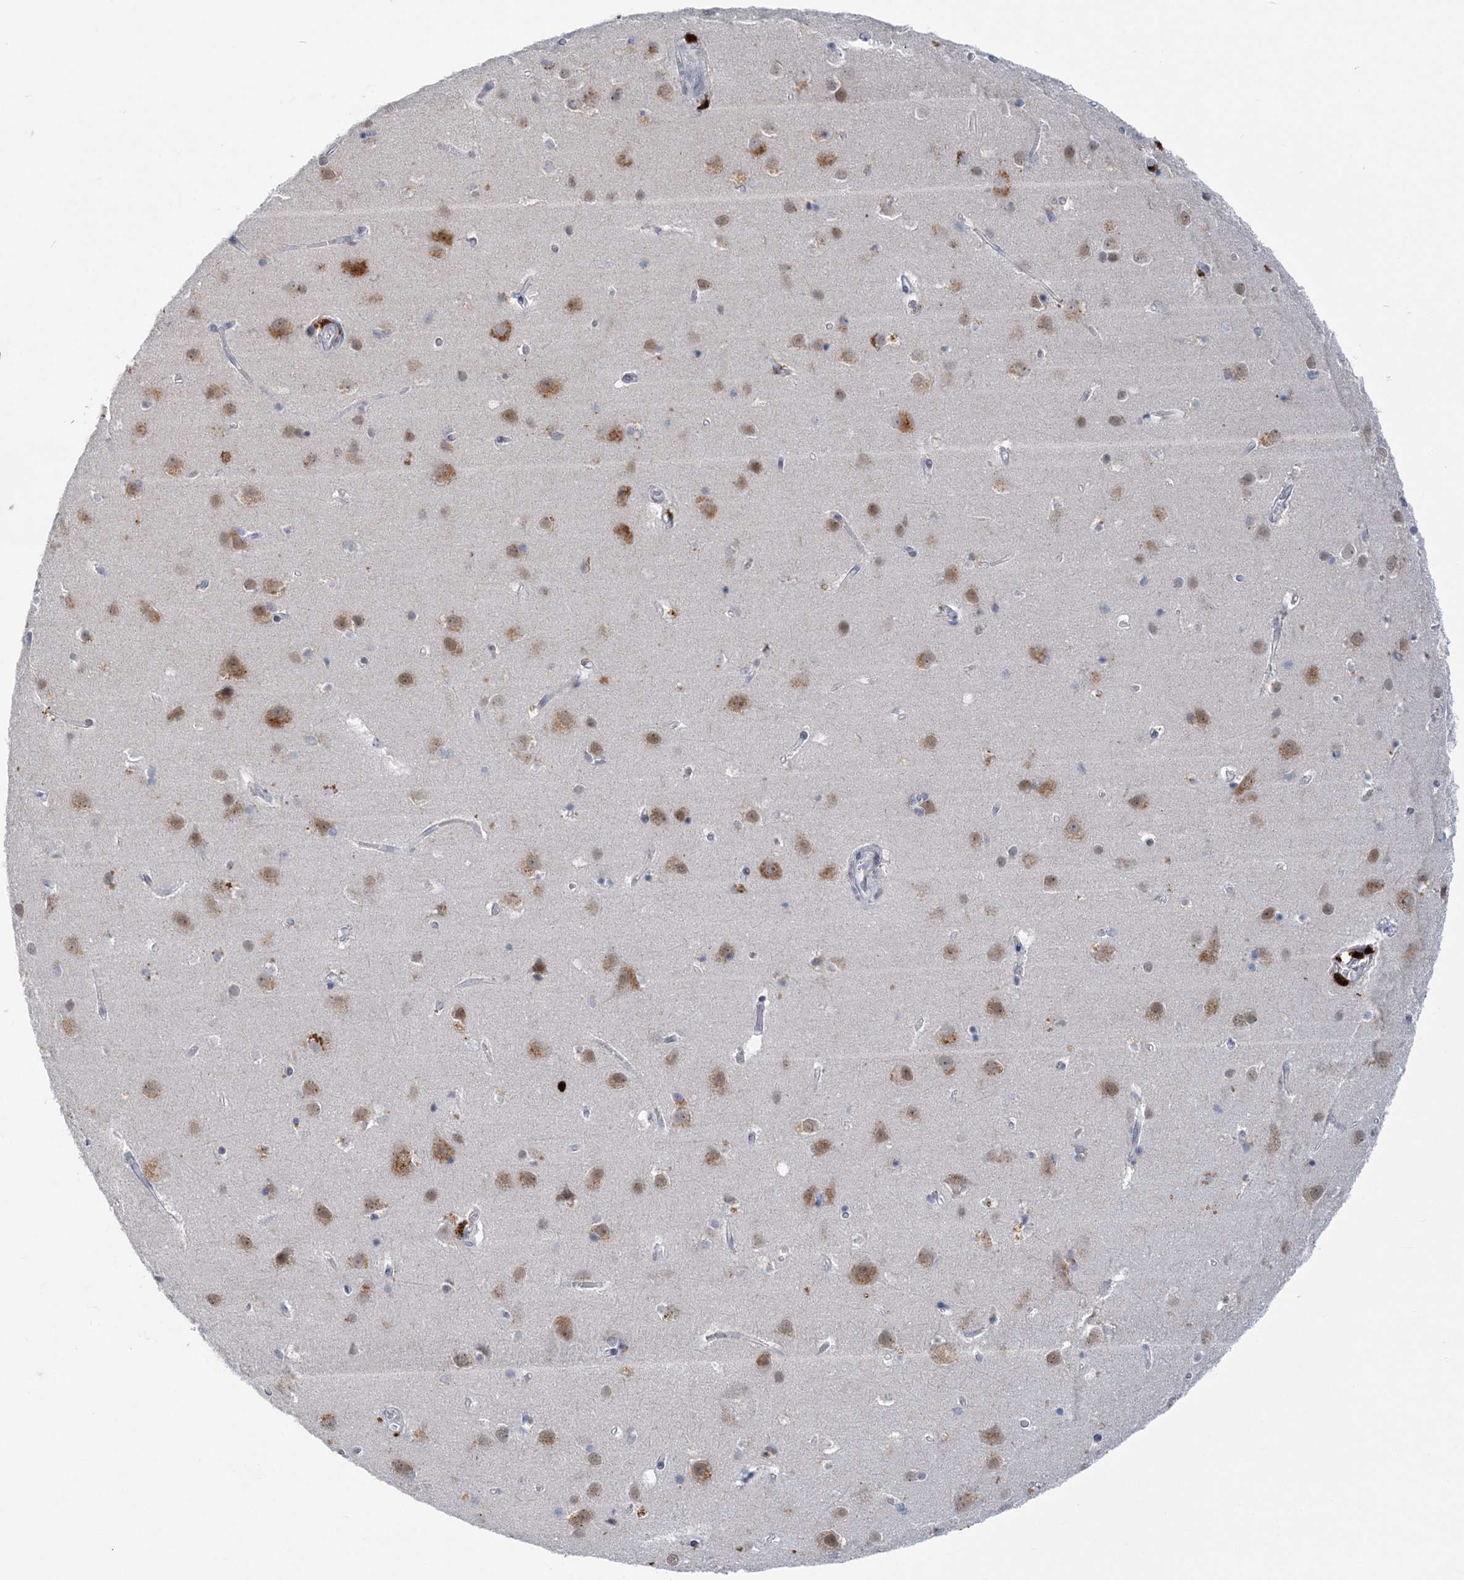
{"staining": {"intensity": "negative", "quantity": "none", "location": "none"}, "tissue": "cerebral cortex", "cell_type": "Endothelial cells", "image_type": "normal", "snomed": [{"axis": "morphology", "description": "Normal tissue, NOS"}, {"axis": "topography", "description": "Cerebral cortex"}], "caption": "This is an immunohistochemistry (IHC) micrograph of normal human cerebral cortex. There is no expression in endothelial cells.", "gene": "ZBTB7A", "patient": {"sex": "male", "age": 54}}